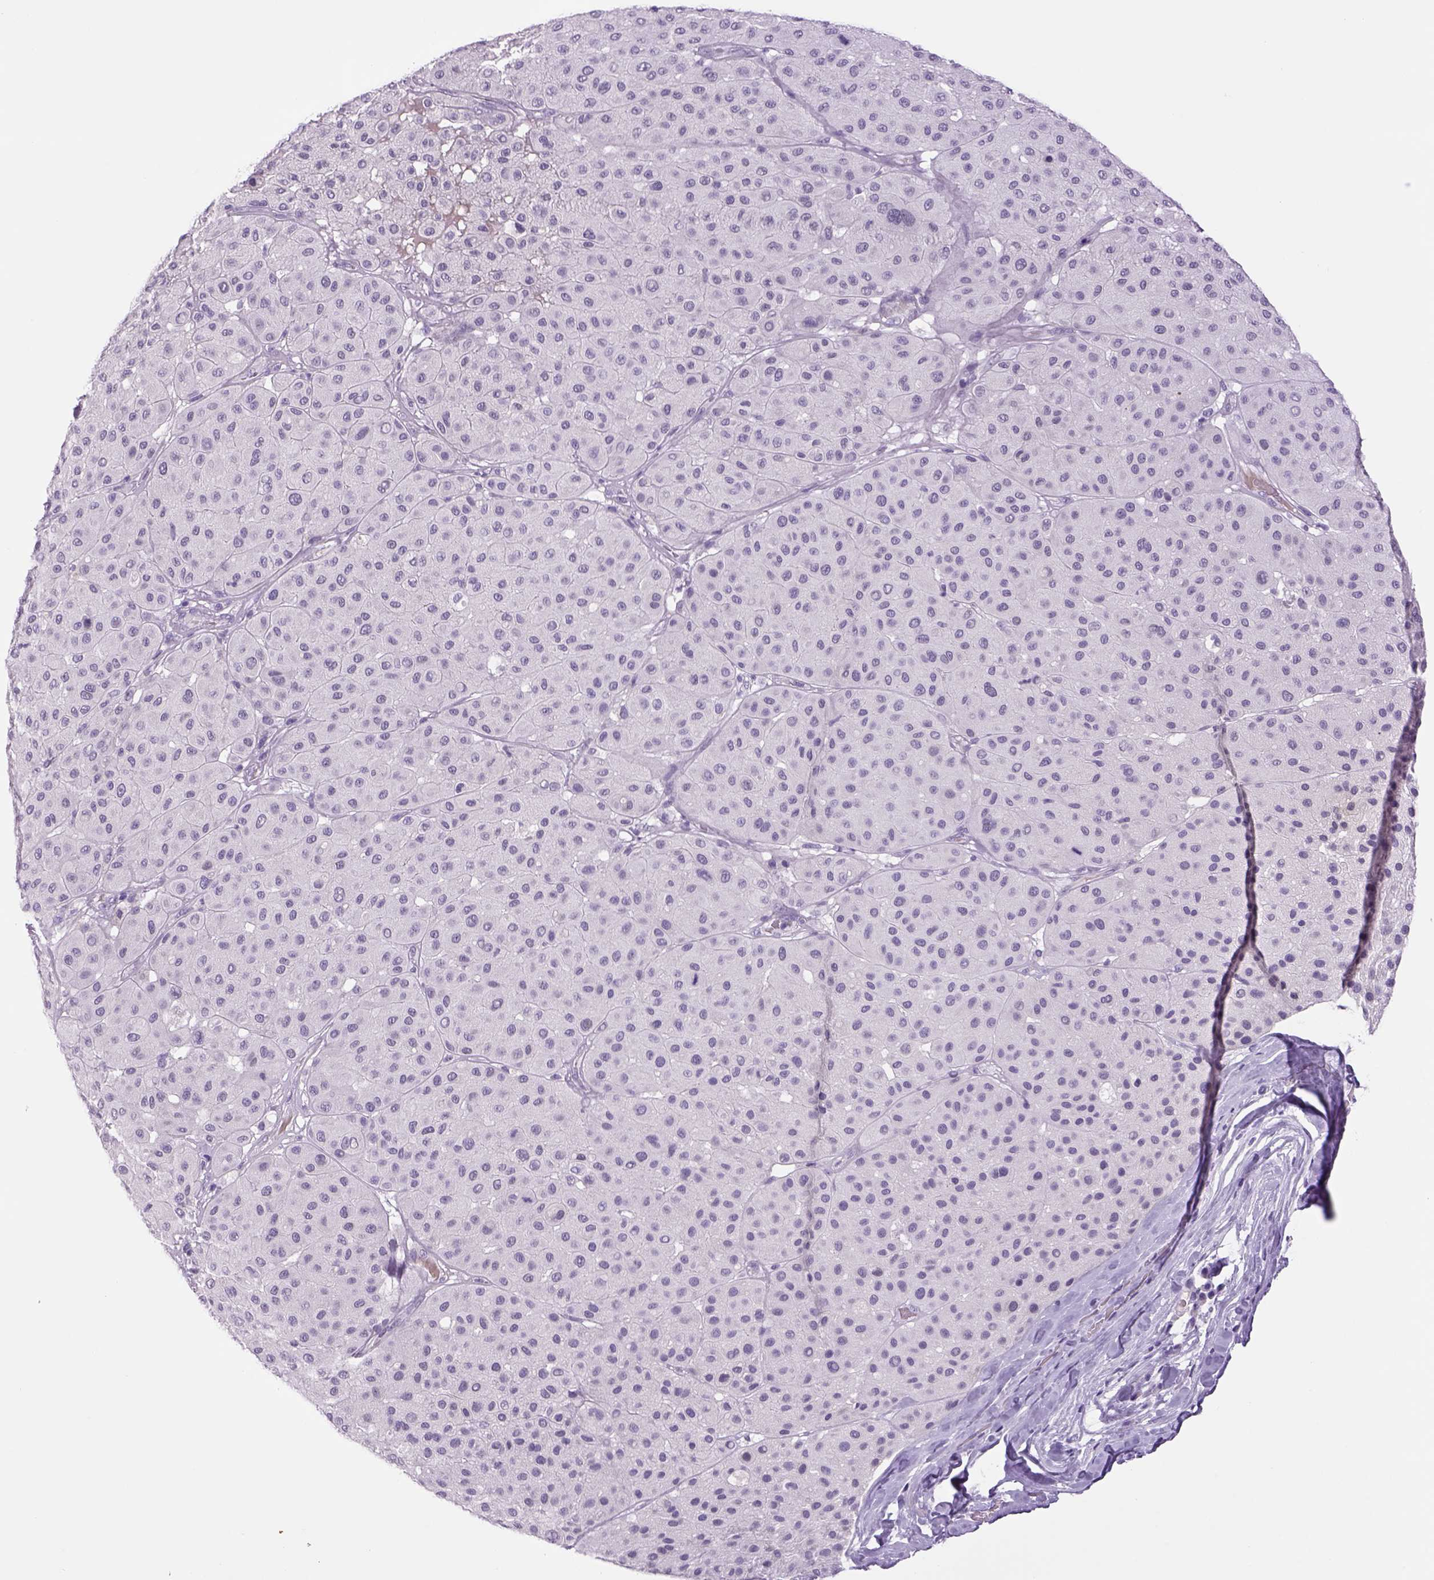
{"staining": {"intensity": "negative", "quantity": "none", "location": "none"}, "tissue": "melanoma", "cell_type": "Tumor cells", "image_type": "cancer", "snomed": [{"axis": "morphology", "description": "Malignant melanoma, Metastatic site"}, {"axis": "topography", "description": "Smooth muscle"}], "caption": "DAB (3,3'-diaminobenzidine) immunohistochemical staining of human melanoma reveals no significant positivity in tumor cells.", "gene": "DBH", "patient": {"sex": "male", "age": 41}}